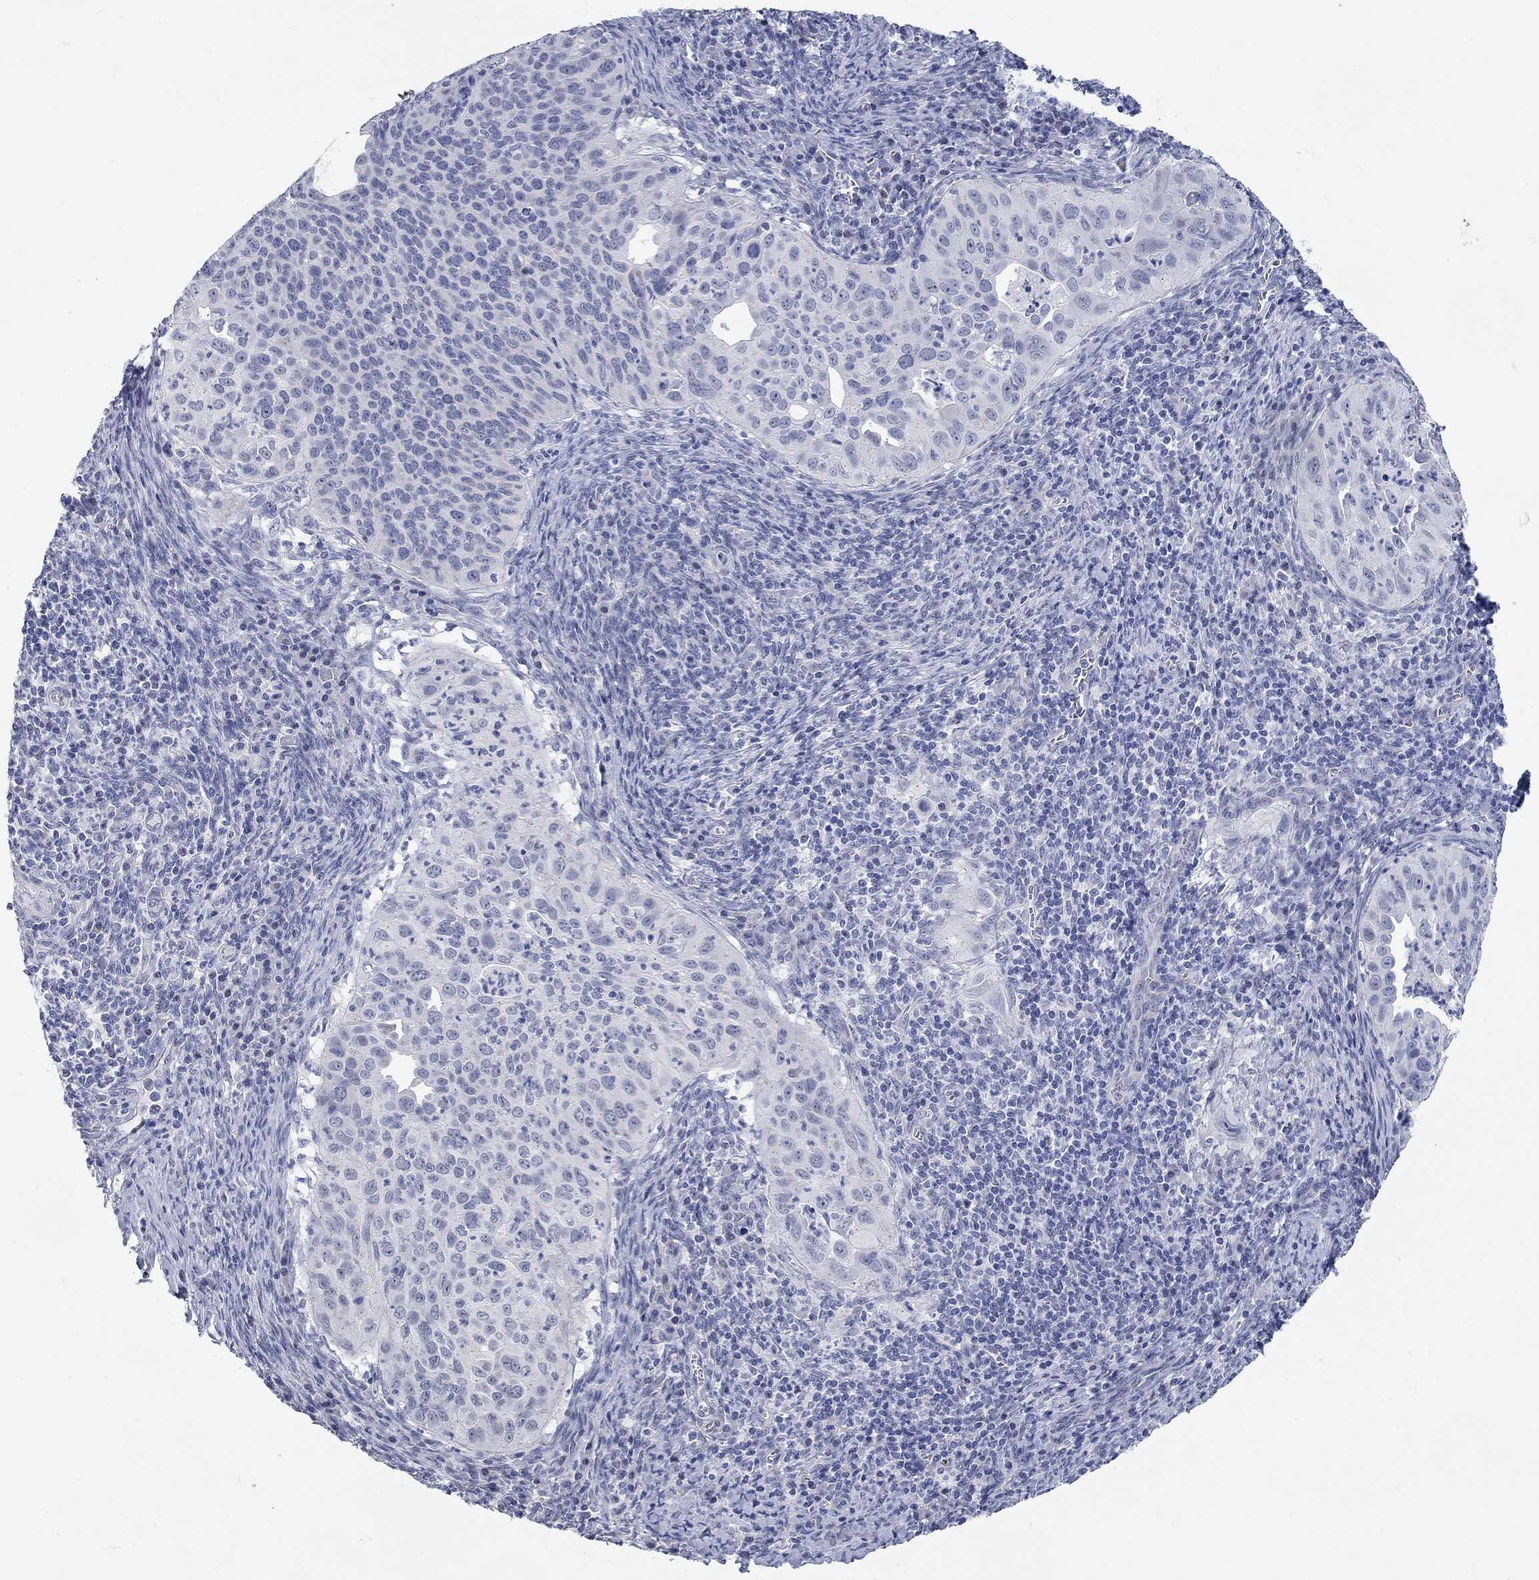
{"staining": {"intensity": "negative", "quantity": "none", "location": "none"}, "tissue": "cervical cancer", "cell_type": "Tumor cells", "image_type": "cancer", "snomed": [{"axis": "morphology", "description": "Squamous cell carcinoma, NOS"}, {"axis": "topography", "description": "Cervix"}], "caption": "Immunohistochemistry image of neoplastic tissue: cervical squamous cell carcinoma stained with DAB demonstrates no significant protein staining in tumor cells. (Immunohistochemistry (ihc), brightfield microscopy, high magnification).", "gene": "WASF3", "patient": {"sex": "female", "age": 26}}